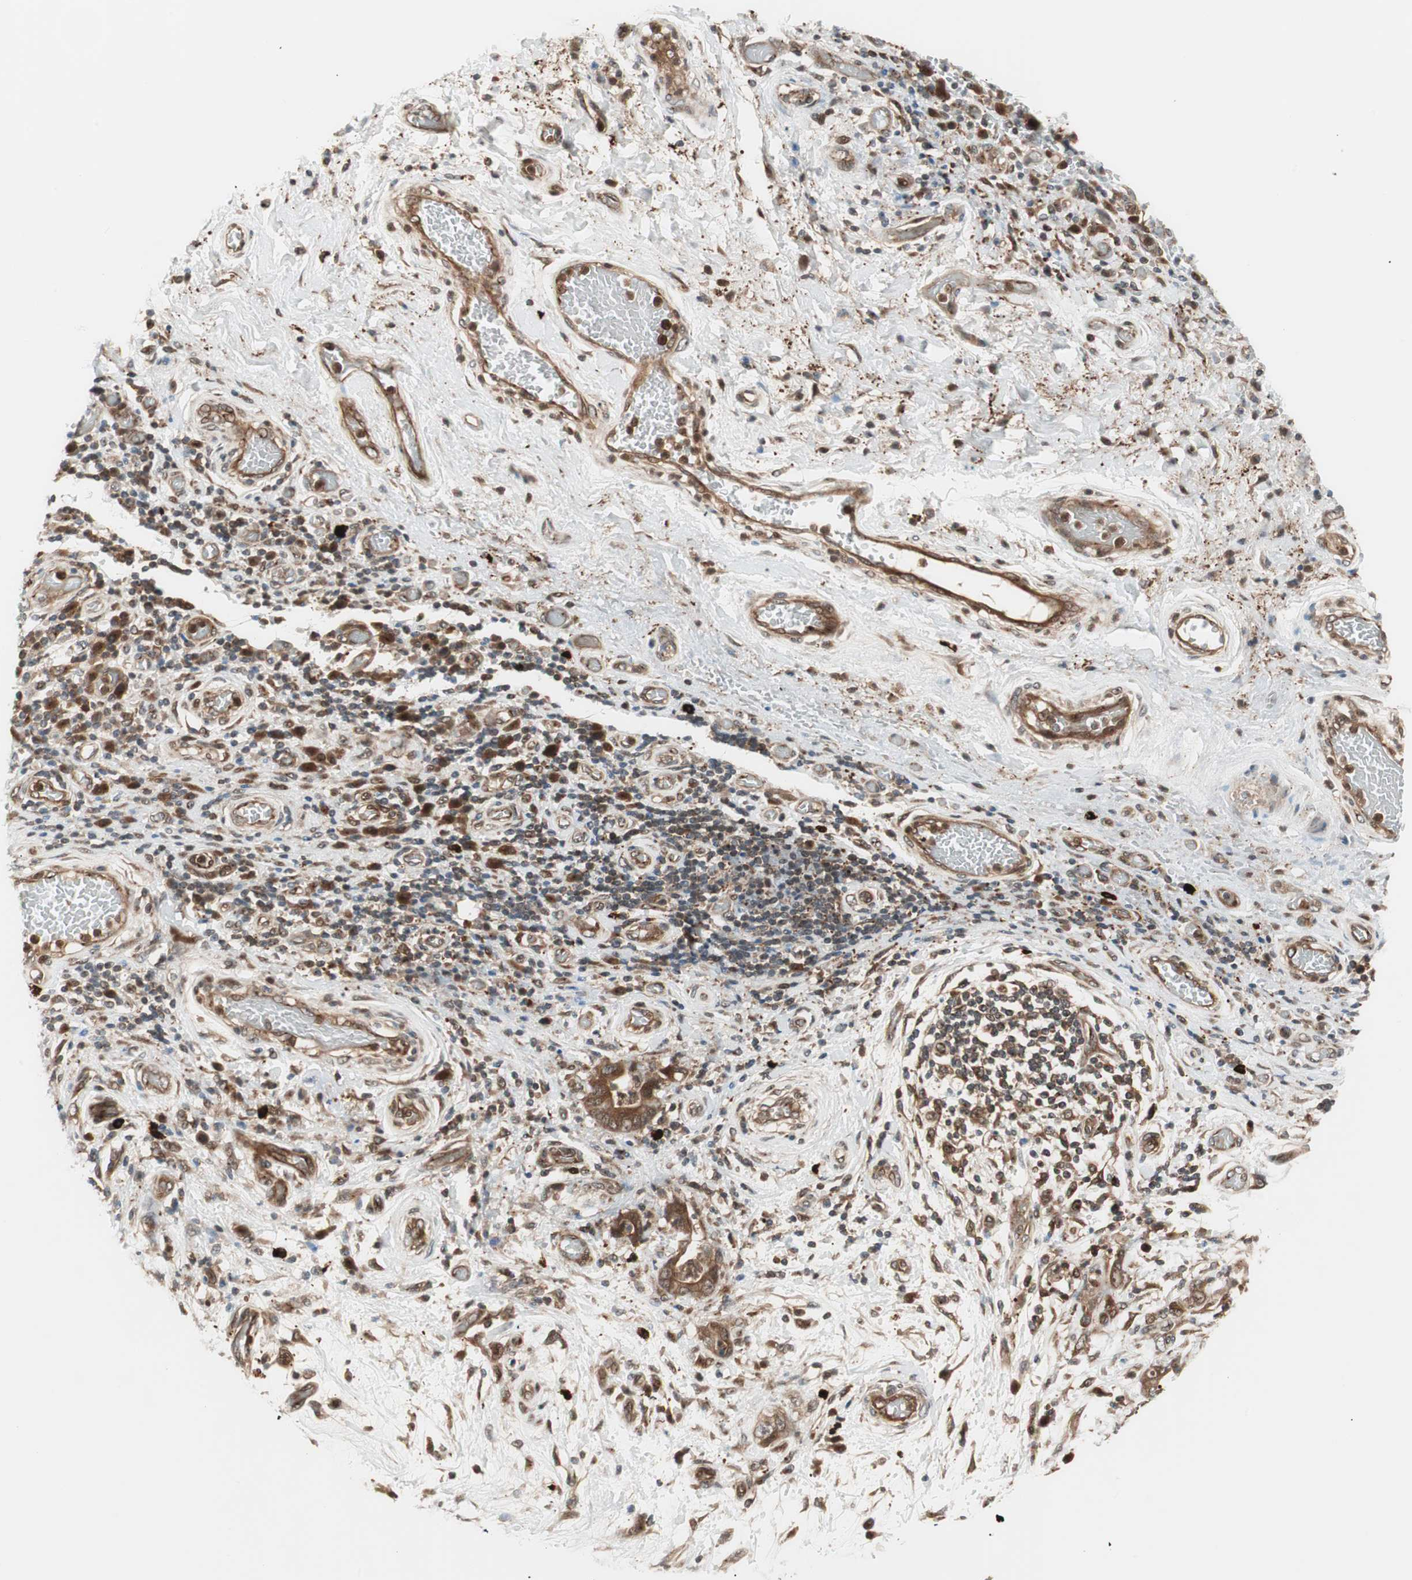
{"staining": {"intensity": "strong", "quantity": ">75%", "location": "cytoplasmic/membranous"}, "tissue": "stomach cancer", "cell_type": "Tumor cells", "image_type": "cancer", "snomed": [{"axis": "morphology", "description": "Adenocarcinoma, NOS"}, {"axis": "topography", "description": "Stomach"}], "caption": "This is an image of immunohistochemistry (IHC) staining of stomach adenocarcinoma, which shows strong positivity in the cytoplasmic/membranous of tumor cells.", "gene": "PRKG2", "patient": {"sex": "female", "age": 73}}